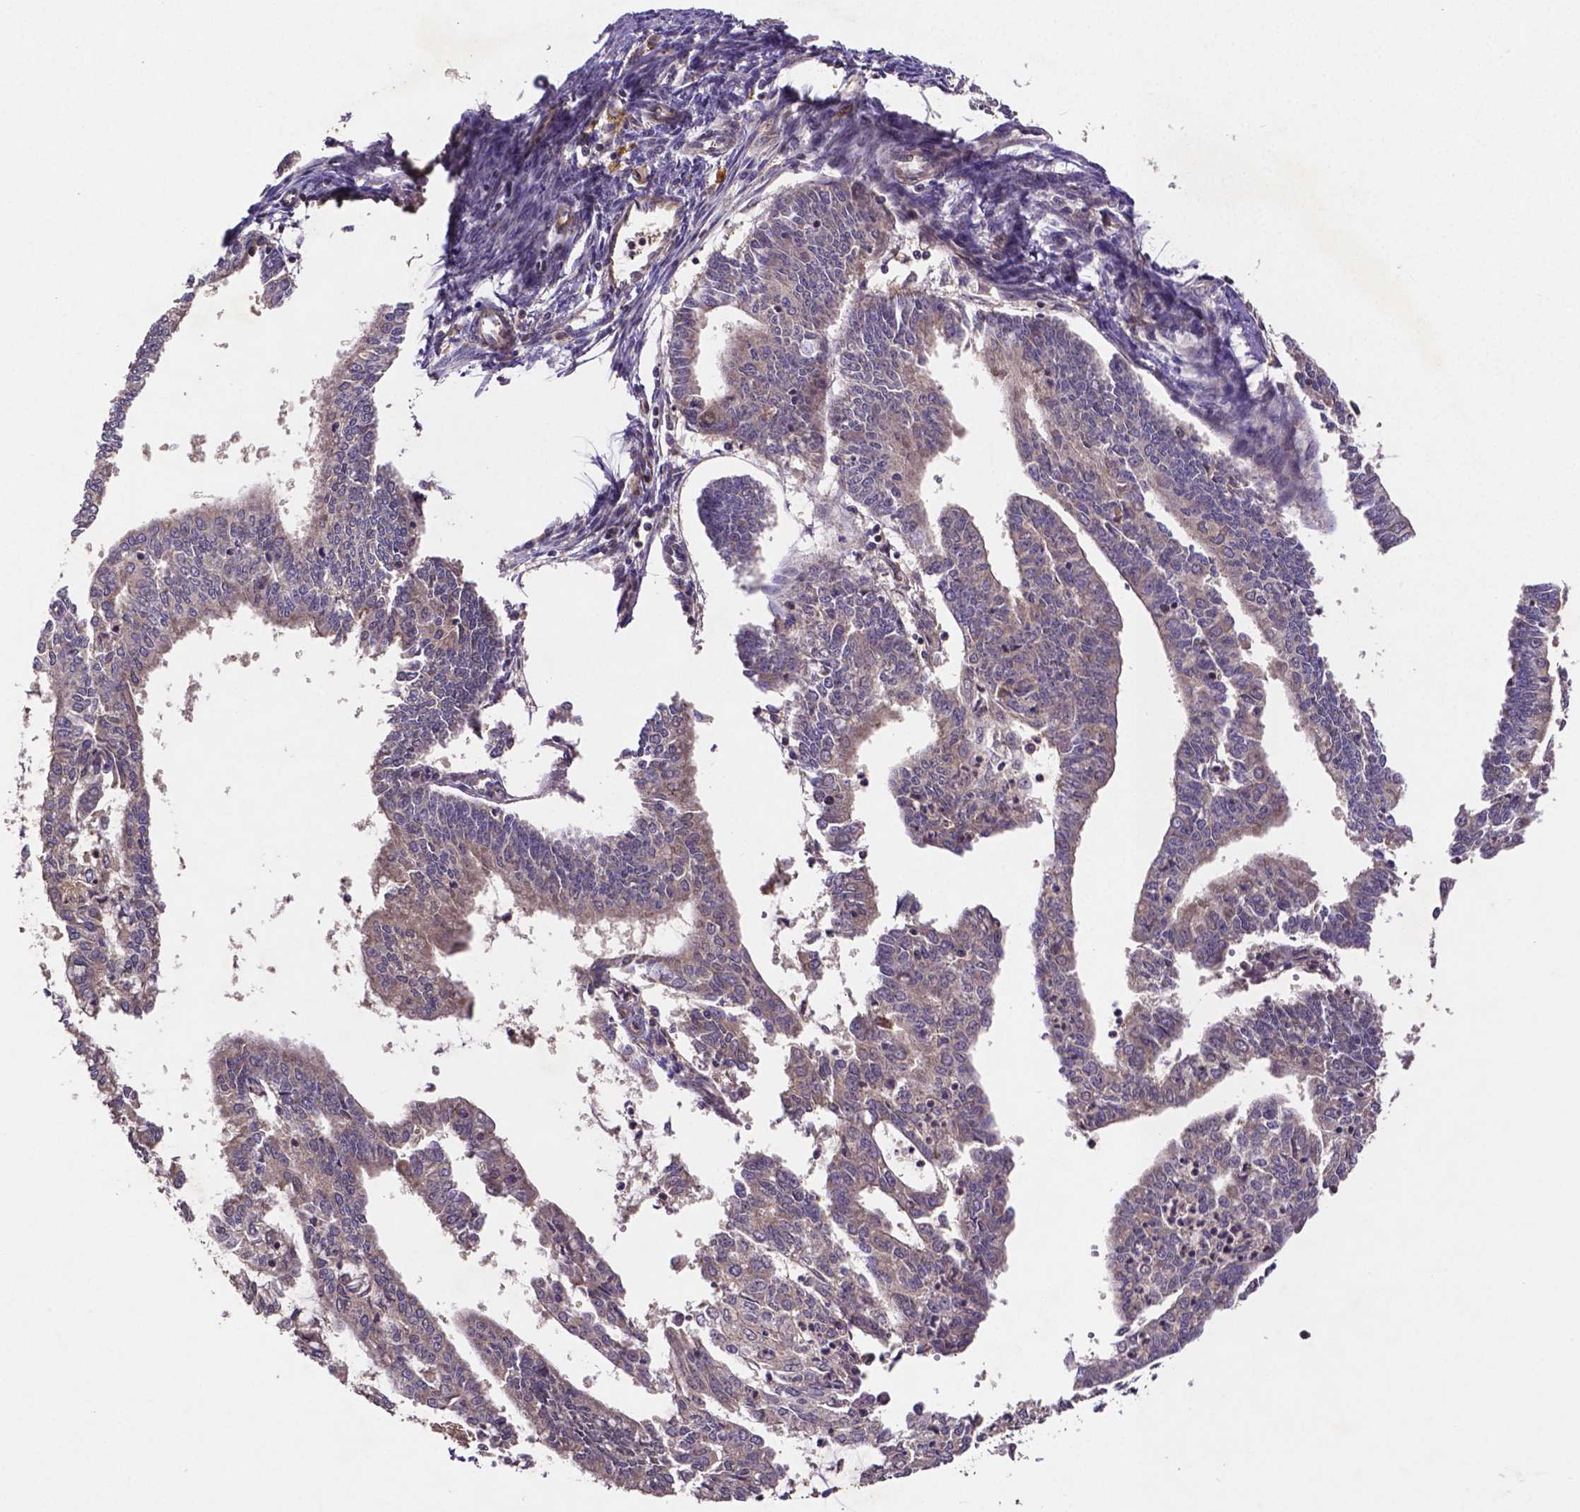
{"staining": {"intensity": "weak", "quantity": "<25%", "location": "cytoplasmic/membranous"}, "tissue": "endometrial cancer", "cell_type": "Tumor cells", "image_type": "cancer", "snomed": [{"axis": "morphology", "description": "Adenocarcinoma, NOS"}, {"axis": "topography", "description": "Endometrium"}], "caption": "Micrograph shows no protein staining in tumor cells of endometrial adenocarcinoma tissue.", "gene": "RNF123", "patient": {"sex": "female", "age": 61}}